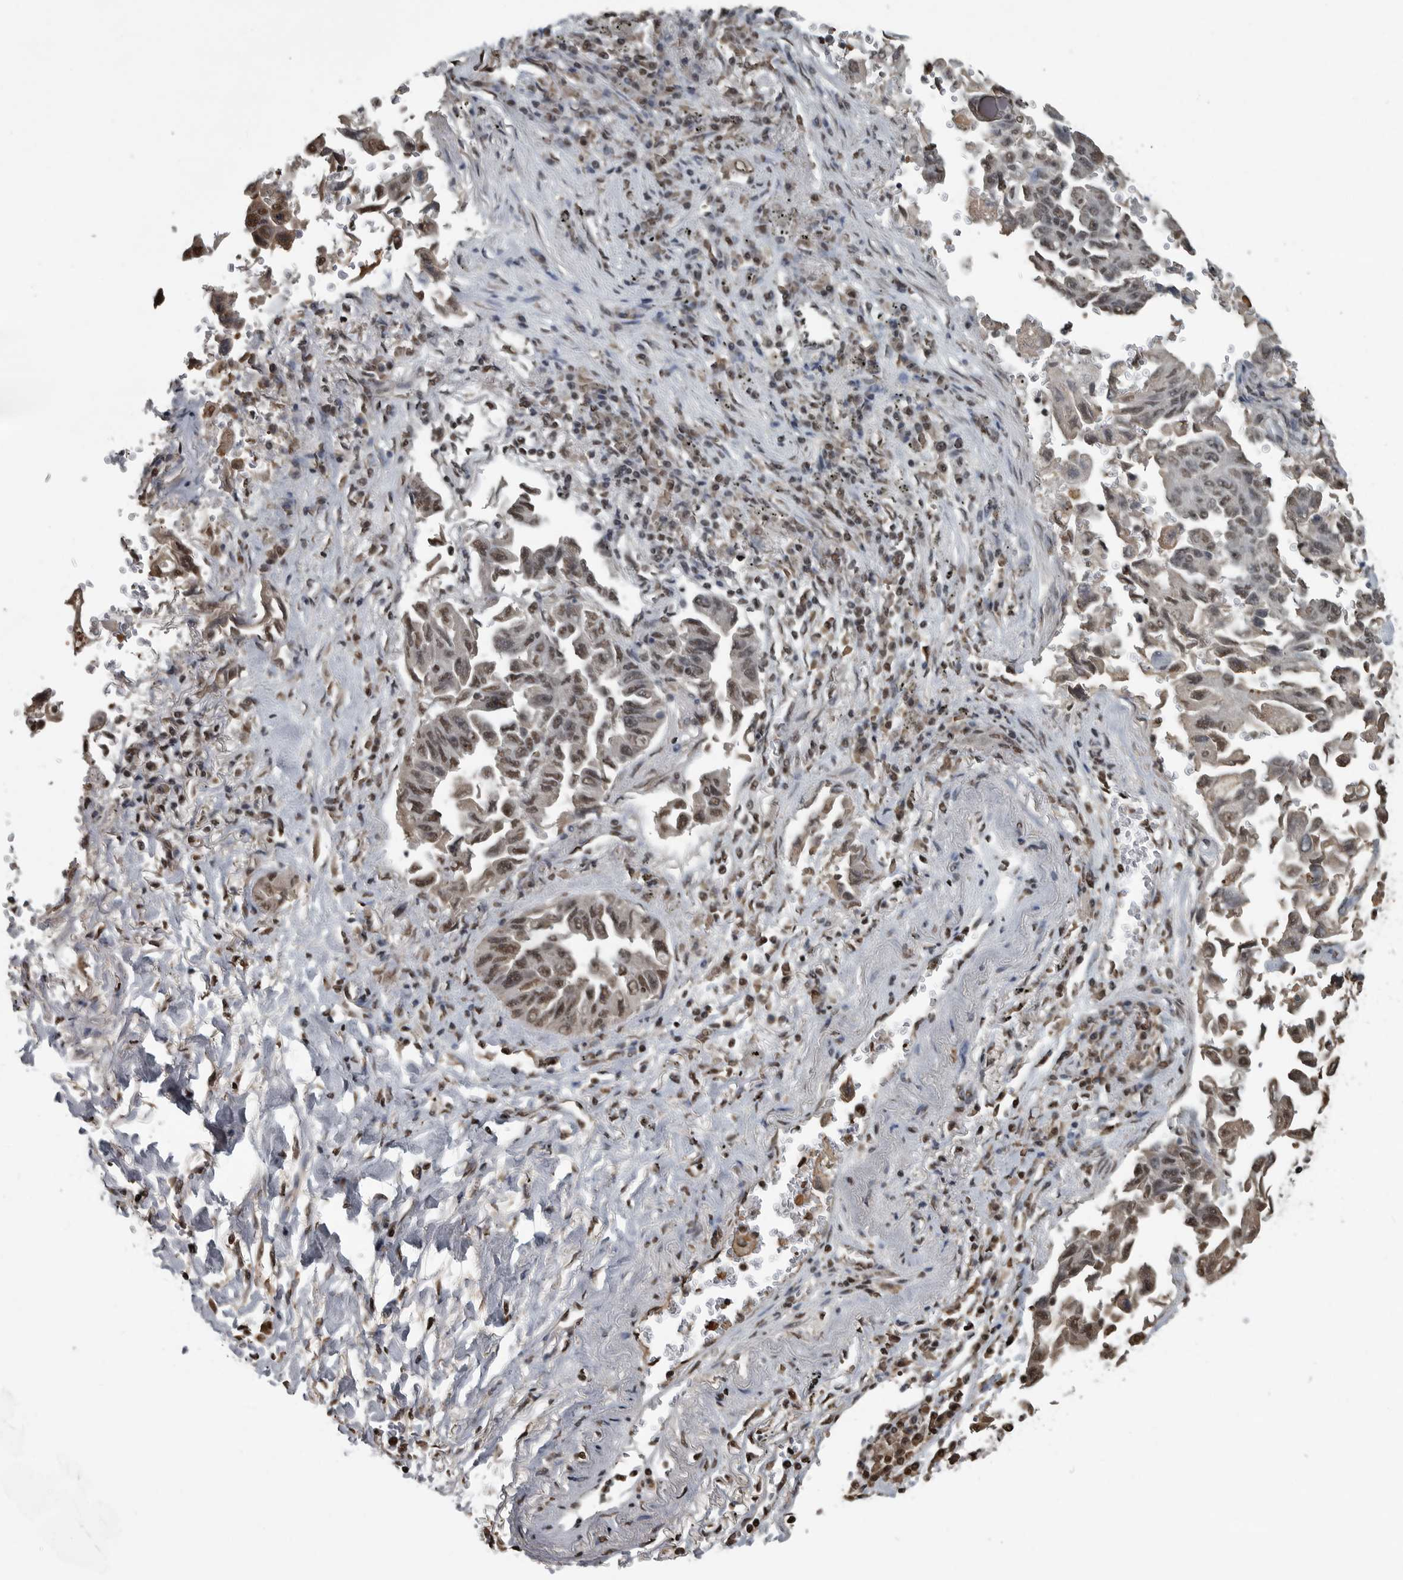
{"staining": {"intensity": "moderate", "quantity": ">75%", "location": "nuclear"}, "tissue": "lung cancer", "cell_type": "Tumor cells", "image_type": "cancer", "snomed": [{"axis": "morphology", "description": "Adenocarcinoma, NOS"}, {"axis": "topography", "description": "Lung"}], "caption": "Adenocarcinoma (lung) stained for a protein reveals moderate nuclear positivity in tumor cells. (DAB (3,3'-diaminobenzidine) = brown stain, brightfield microscopy at high magnification).", "gene": "TGS1", "patient": {"sex": "female", "age": 51}}